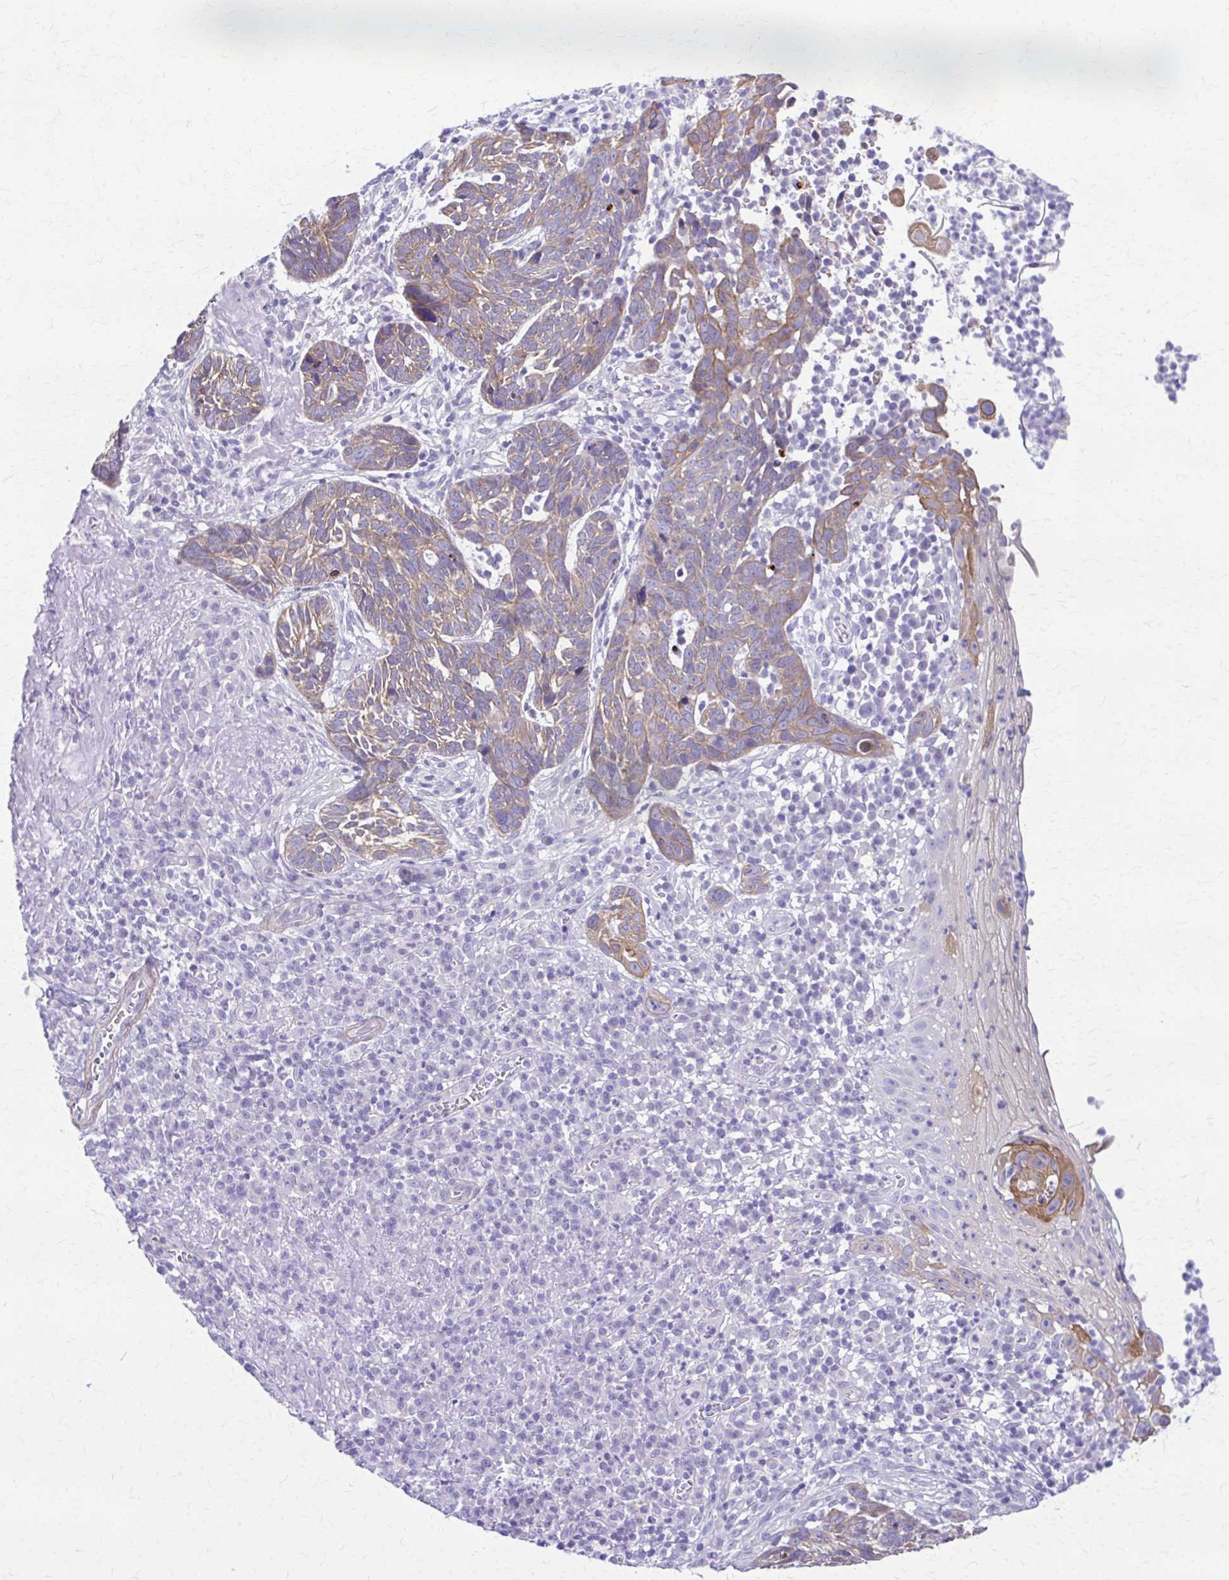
{"staining": {"intensity": "weak", "quantity": ">75%", "location": "cytoplasmic/membranous"}, "tissue": "skin cancer", "cell_type": "Tumor cells", "image_type": "cancer", "snomed": [{"axis": "morphology", "description": "Basal cell carcinoma"}, {"axis": "topography", "description": "Skin"}, {"axis": "topography", "description": "Skin of face"}], "caption": "Immunohistochemistry (IHC) of skin cancer (basal cell carcinoma) reveals low levels of weak cytoplasmic/membranous positivity in approximately >75% of tumor cells.", "gene": "DSP", "patient": {"sex": "female", "age": 95}}